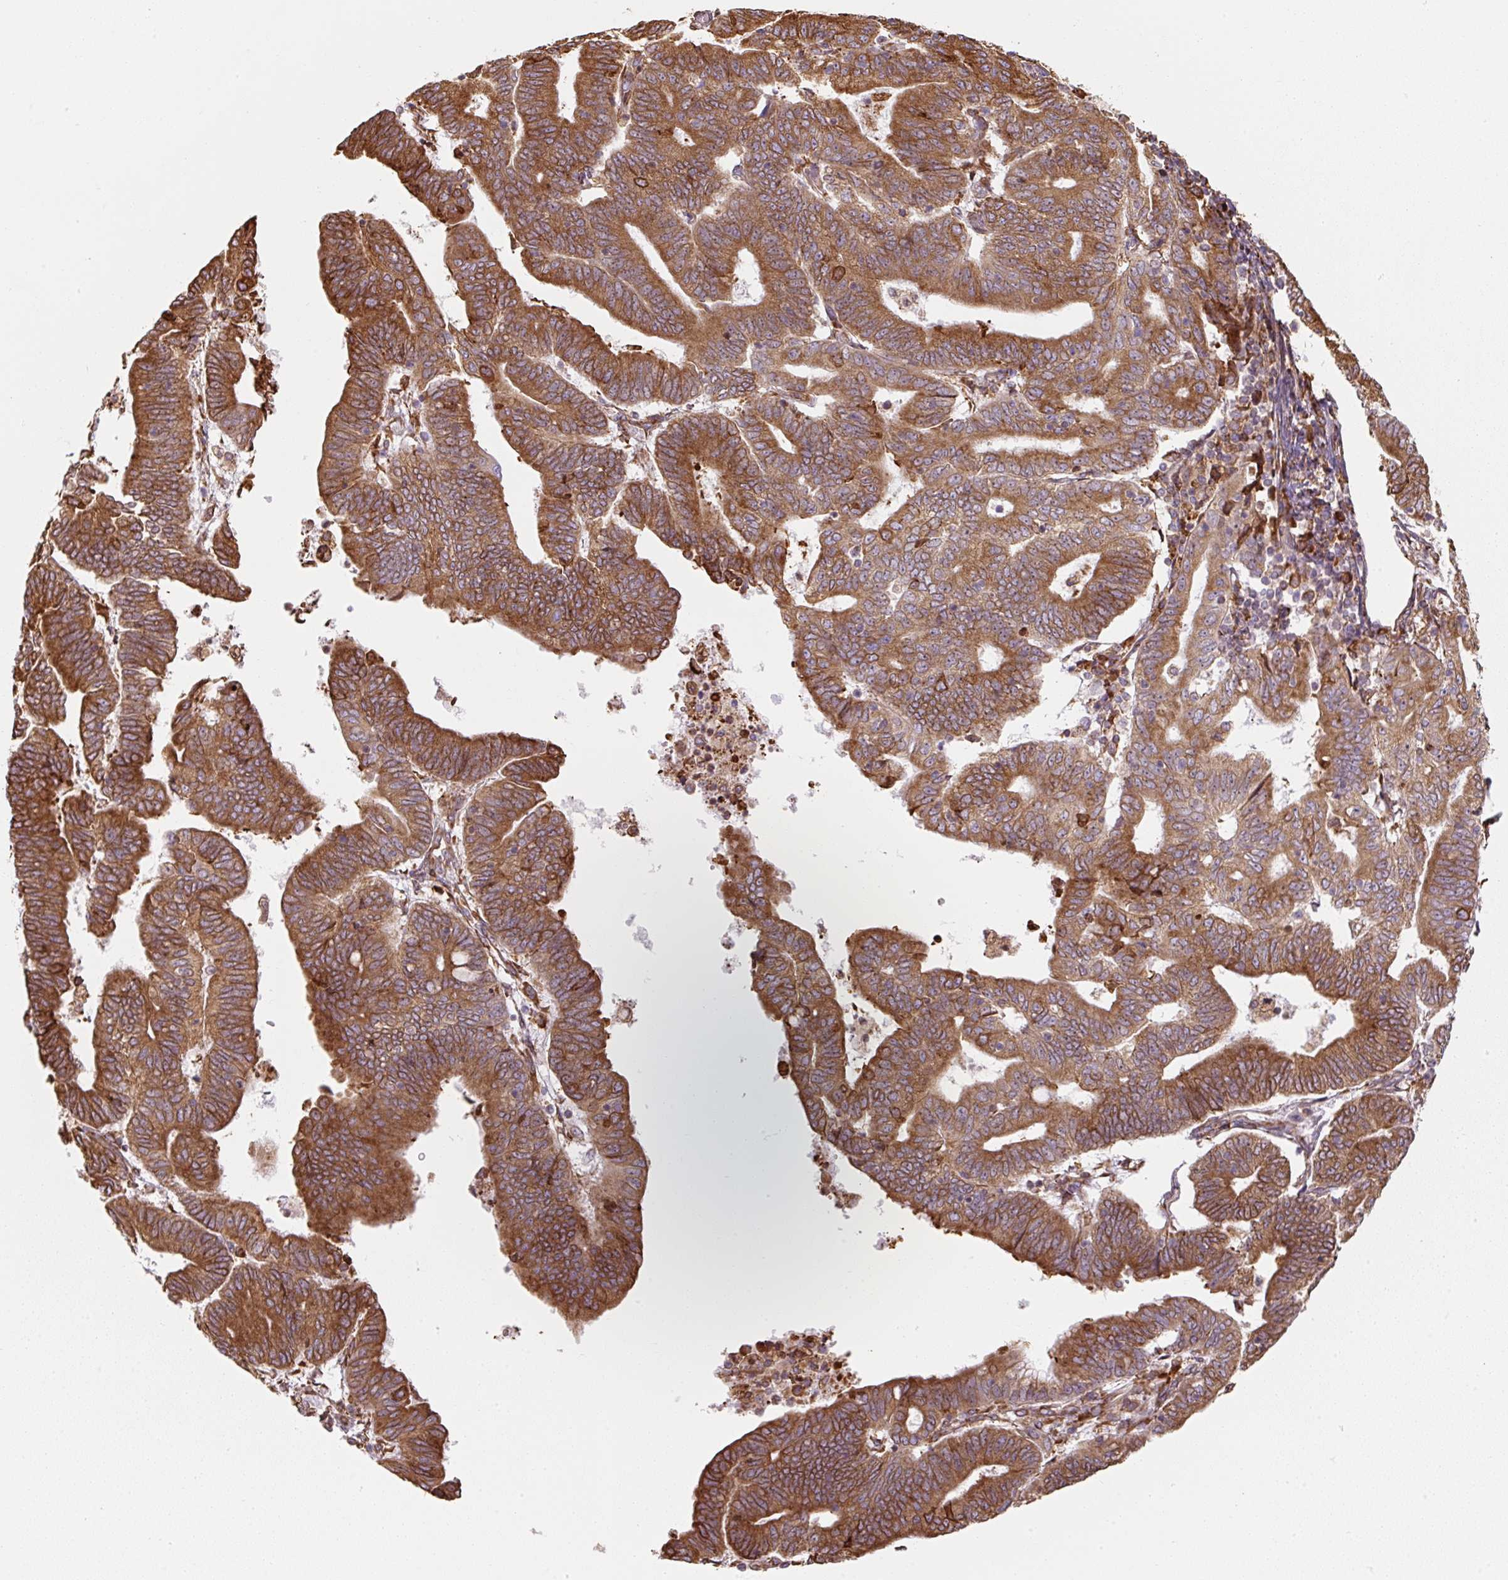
{"staining": {"intensity": "strong", "quantity": ">75%", "location": "cytoplasmic/membranous"}, "tissue": "endometrial cancer", "cell_type": "Tumor cells", "image_type": "cancer", "snomed": [{"axis": "morphology", "description": "Adenocarcinoma, NOS"}, {"axis": "topography", "description": "Endometrium"}], "caption": "Human adenocarcinoma (endometrial) stained with a protein marker displays strong staining in tumor cells.", "gene": "PRKCSH", "patient": {"sex": "female", "age": 70}}